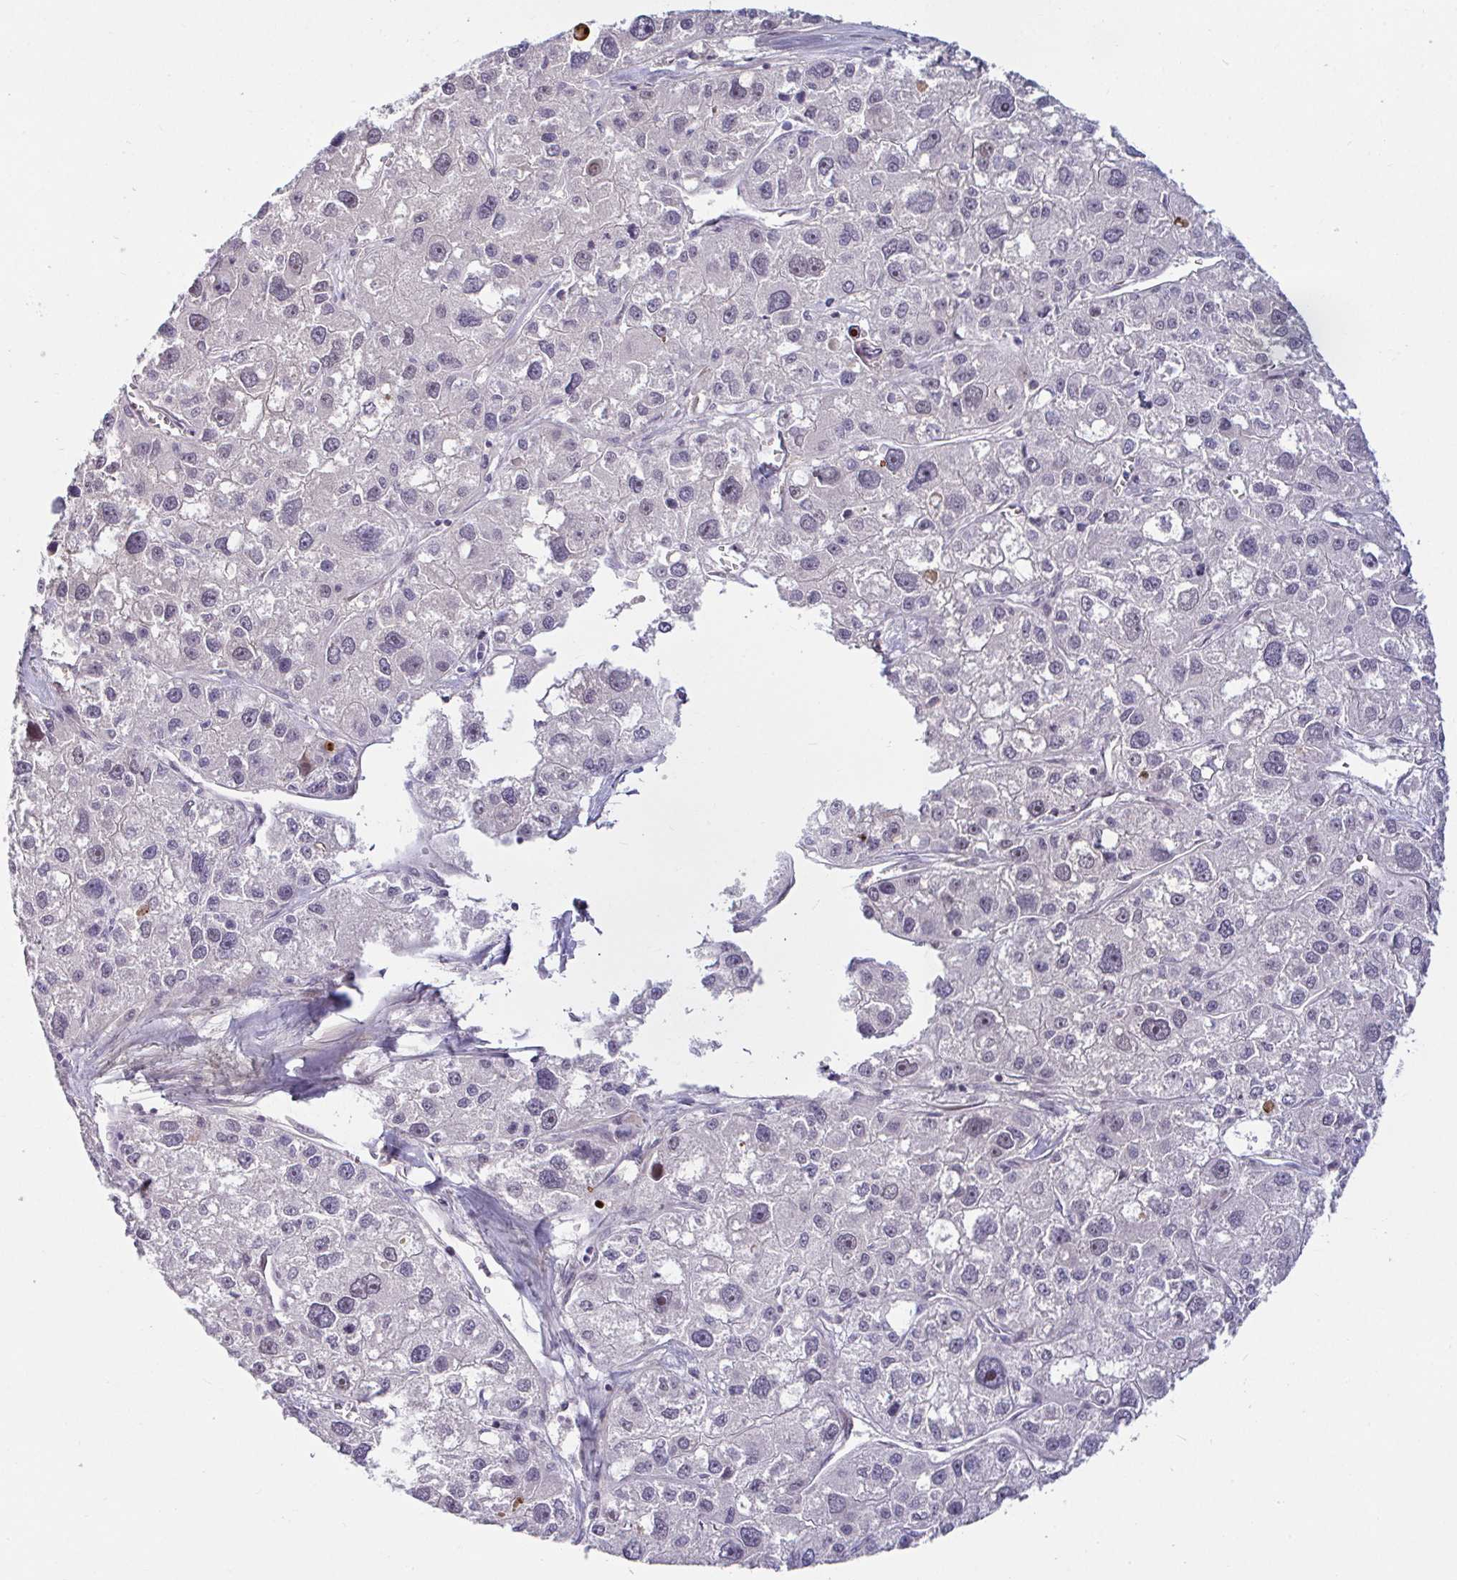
{"staining": {"intensity": "negative", "quantity": "none", "location": "none"}, "tissue": "liver cancer", "cell_type": "Tumor cells", "image_type": "cancer", "snomed": [{"axis": "morphology", "description": "Carcinoma, Hepatocellular, NOS"}, {"axis": "topography", "description": "Liver"}], "caption": "This is an IHC histopathology image of liver cancer. There is no expression in tumor cells.", "gene": "GSTM1", "patient": {"sex": "male", "age": 73}}